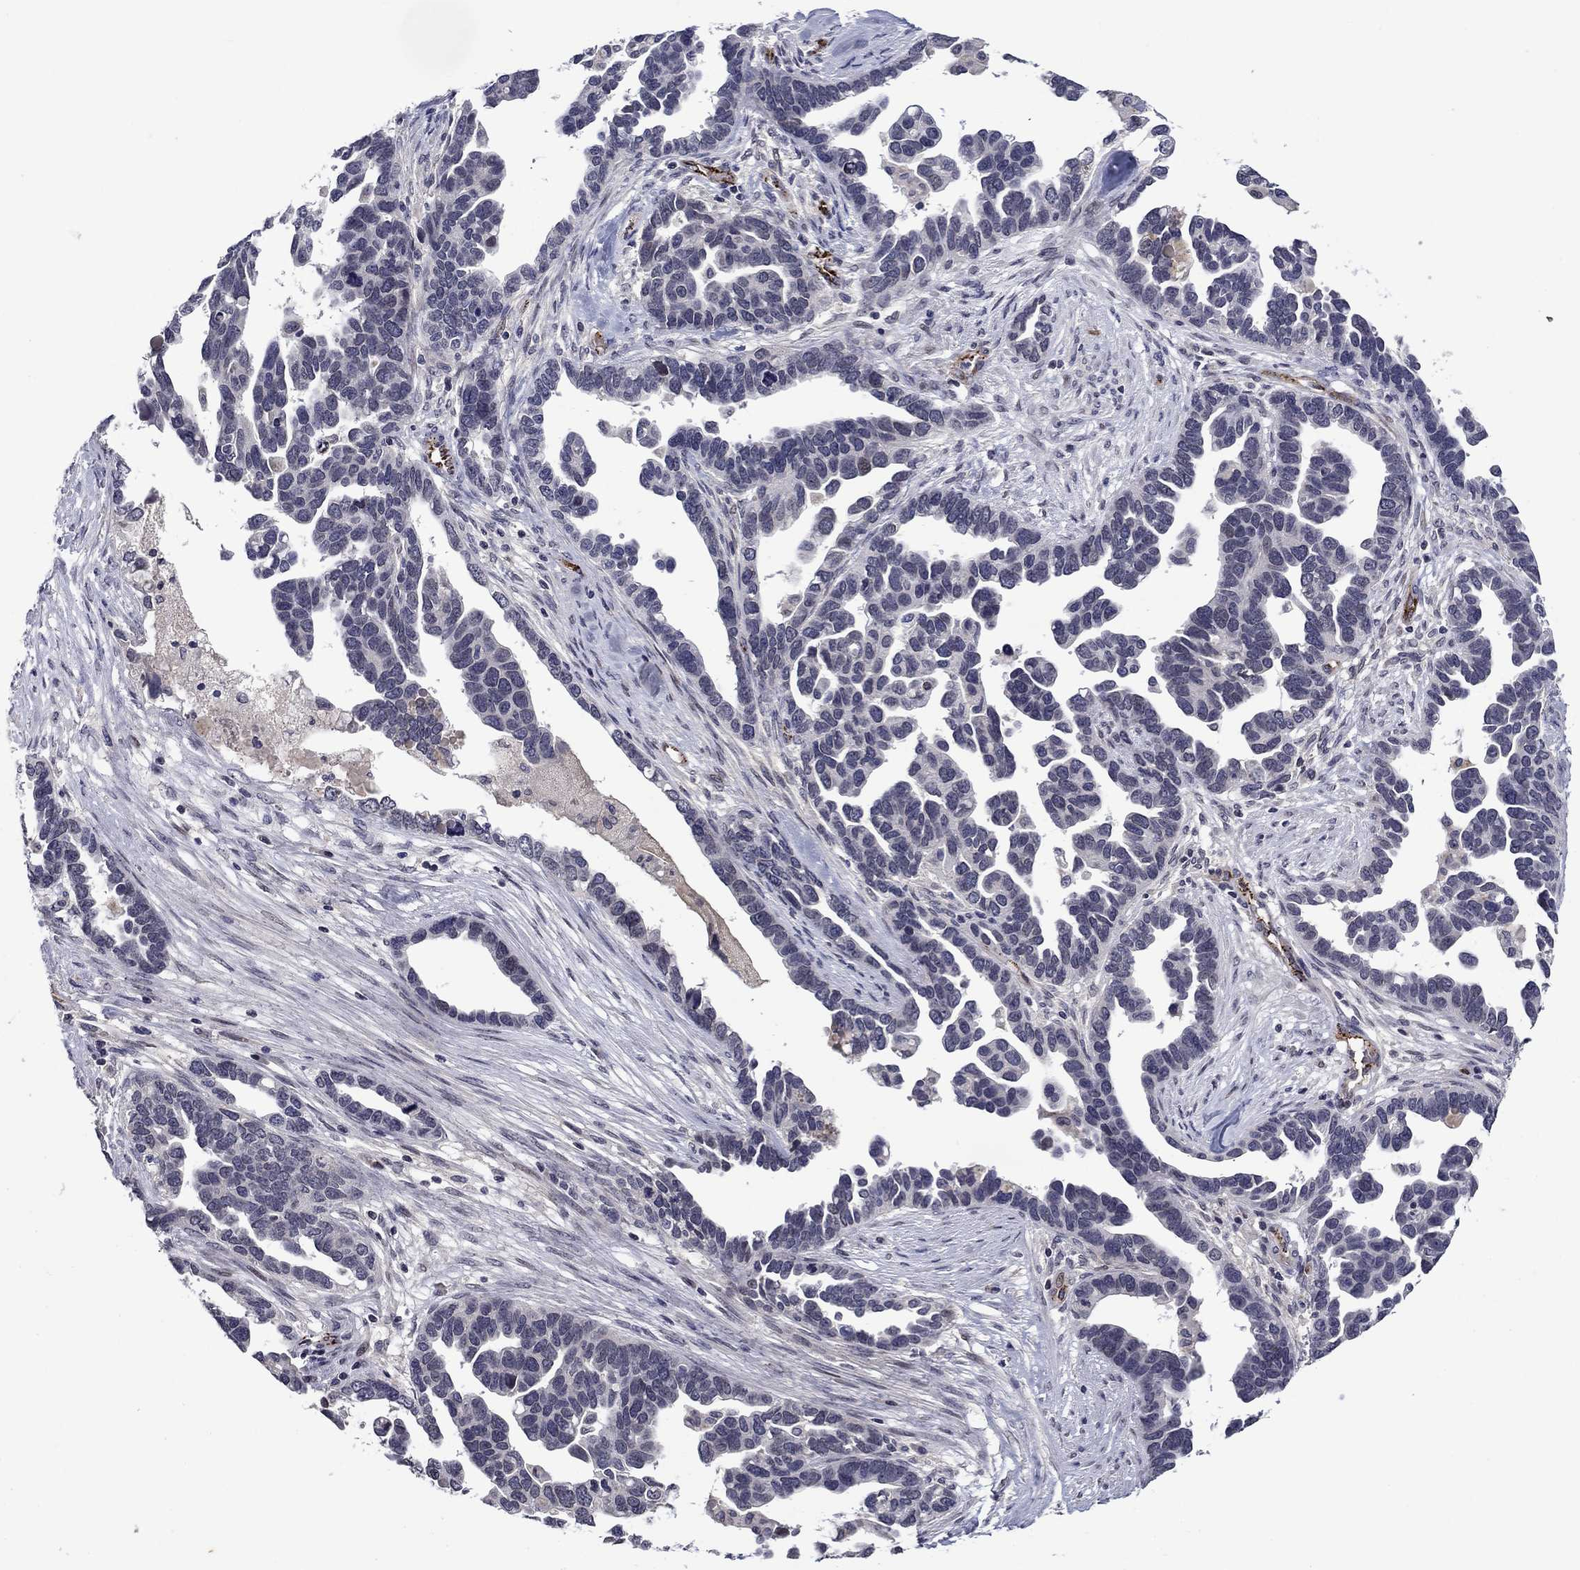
{"staining": {"intensity": "negative", "quantity": "none", "location": "none"}, "tissue": "ovarian cancer", "cell_type": "Tumor cells", "image_type": "cancer", "snomed": [{"axis": "morphology", "description": "Cystadenocarcinoma, serous, NOS"}, {"axis": "topography", "description": "Ovary"}], "caption": "A photomicrograph of ovarian cancer (serous cystadenocarcinoma) stained for a protein shows no brown staining in tumor cells. (Brightfield microscopy of DAB (3,3'-diaminobenzidine) immunohistochemistry (IHC) at high magnification).", "gene": "SLITRK1", "patient": {"sex": "female", "age": 54}}